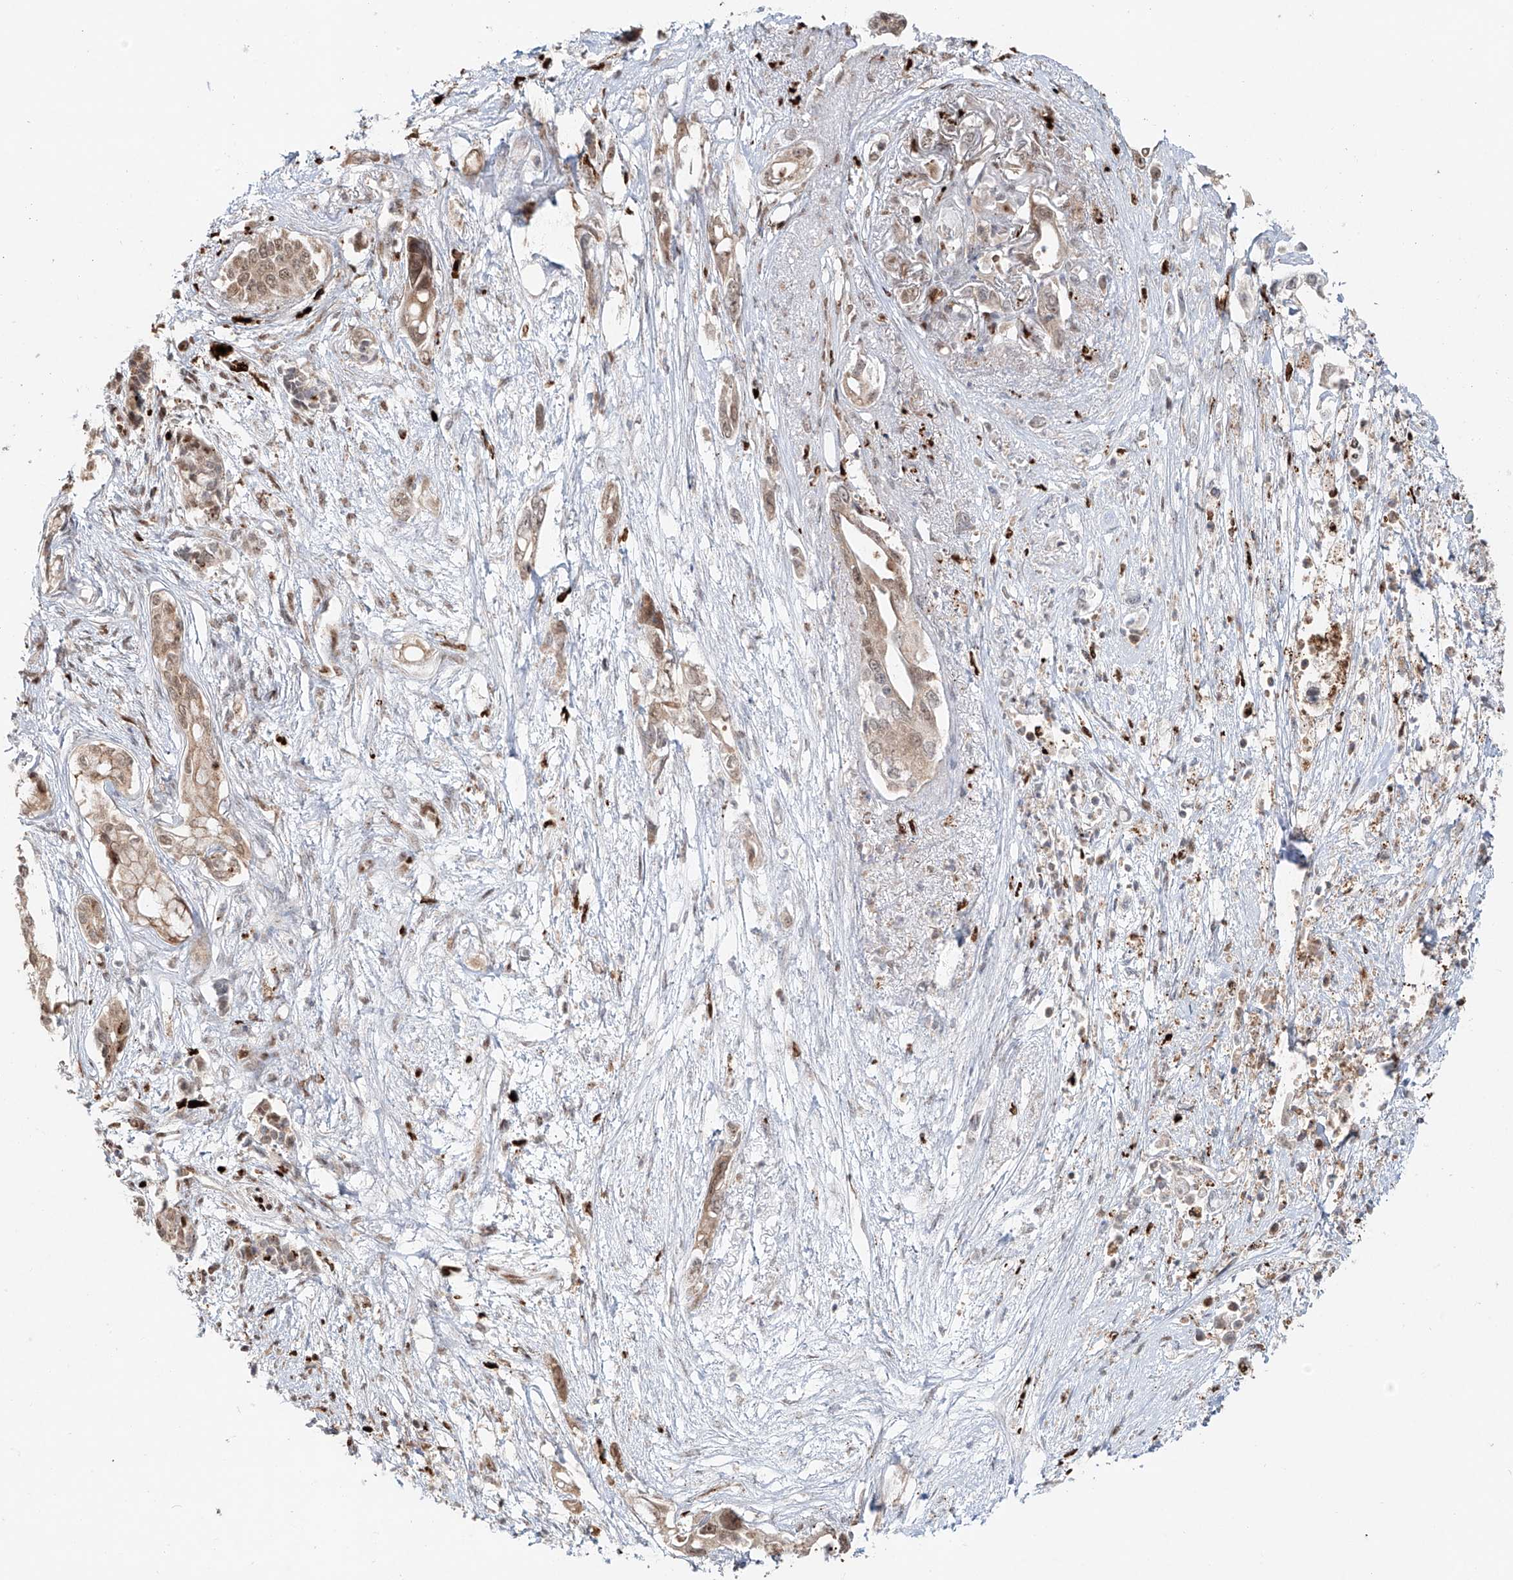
{"staining": {"intensity": "weak", "quantity": "25%-75%", "location": "cytoplasmic/membranous,nuclear"}, "tissue": "pancreatic cancer", "cell_type": "Tumor cells", "image_type": "cancer", "snomed": [{"axis": "morphology", "description": "Adenocarcinoma, NOS"}, {"axis": "topography", "description": "Pancreas"}], "caption": "Approximately 25%-75% of tumor cells in adenocarcinoma (pancreatic) reveal weak cytoplasmic/membranous and nuclear protein expression as visualized by brown immunohistochemical staining.", "gene": "DZIP1L", "patient": {"sex": "male", "age": 66}}